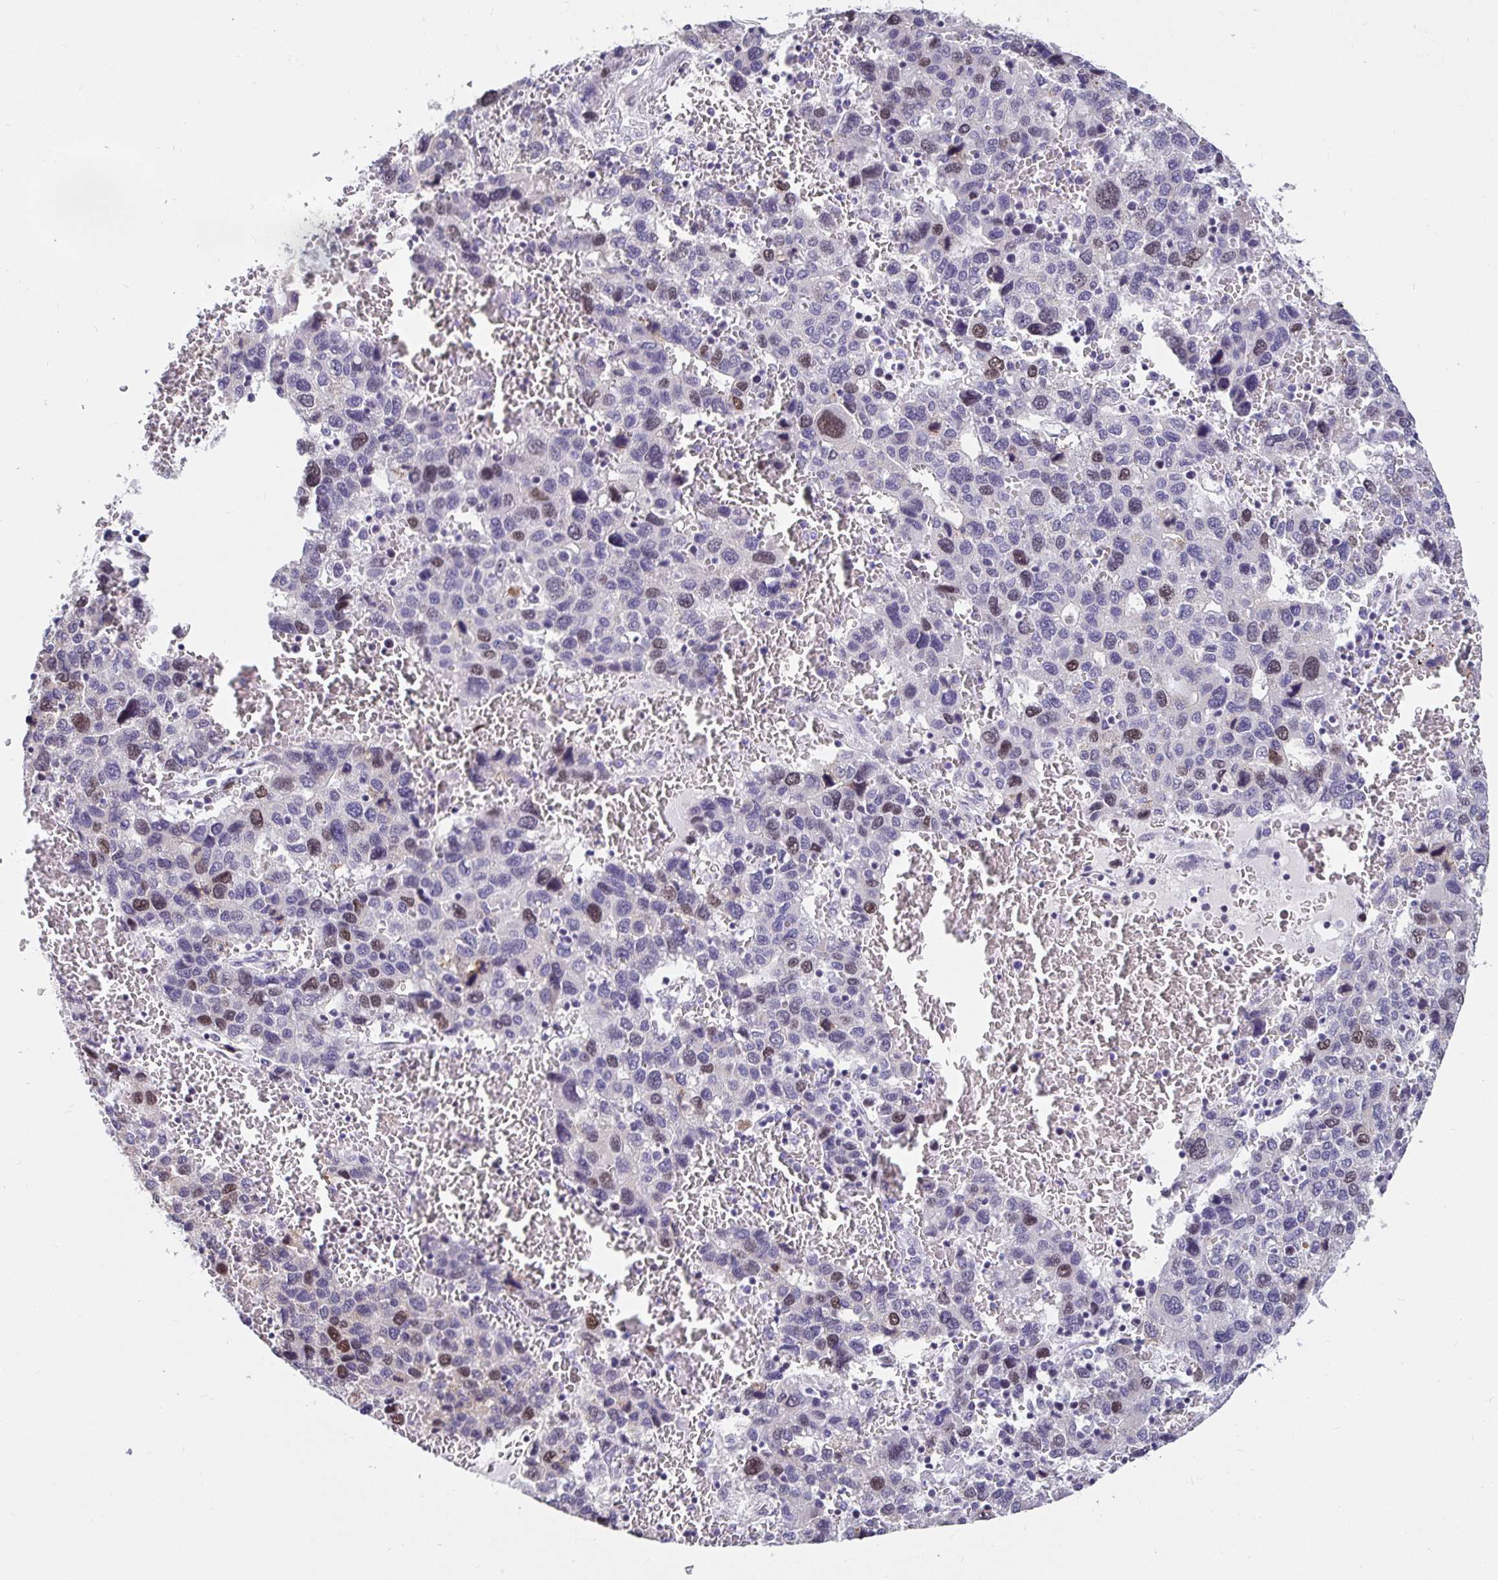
{"staining": {"intensity": "moderate", "quantity": "<25%", "location": "nuclear"}, "tissue": "liver cancer", "cell_type": "Tumor cells", "image_type": "cancer", "snomed": [{"axis": "morphology", "description": "Carcinoma, Hepatocellular, NOS"}, {"axis": "topography", "description": "Liver"}], "caption": "Immunohistochemical staining of human hepatocellular carcinoma (liver) reveals low levels of moderate nuclear protein staining in about <25% of tumor cells. The protein of interest is shown in brown color, while the nuclei are stained blue.", "gene": "ANLN", "patient": {"sex": "male", "age": 69}}